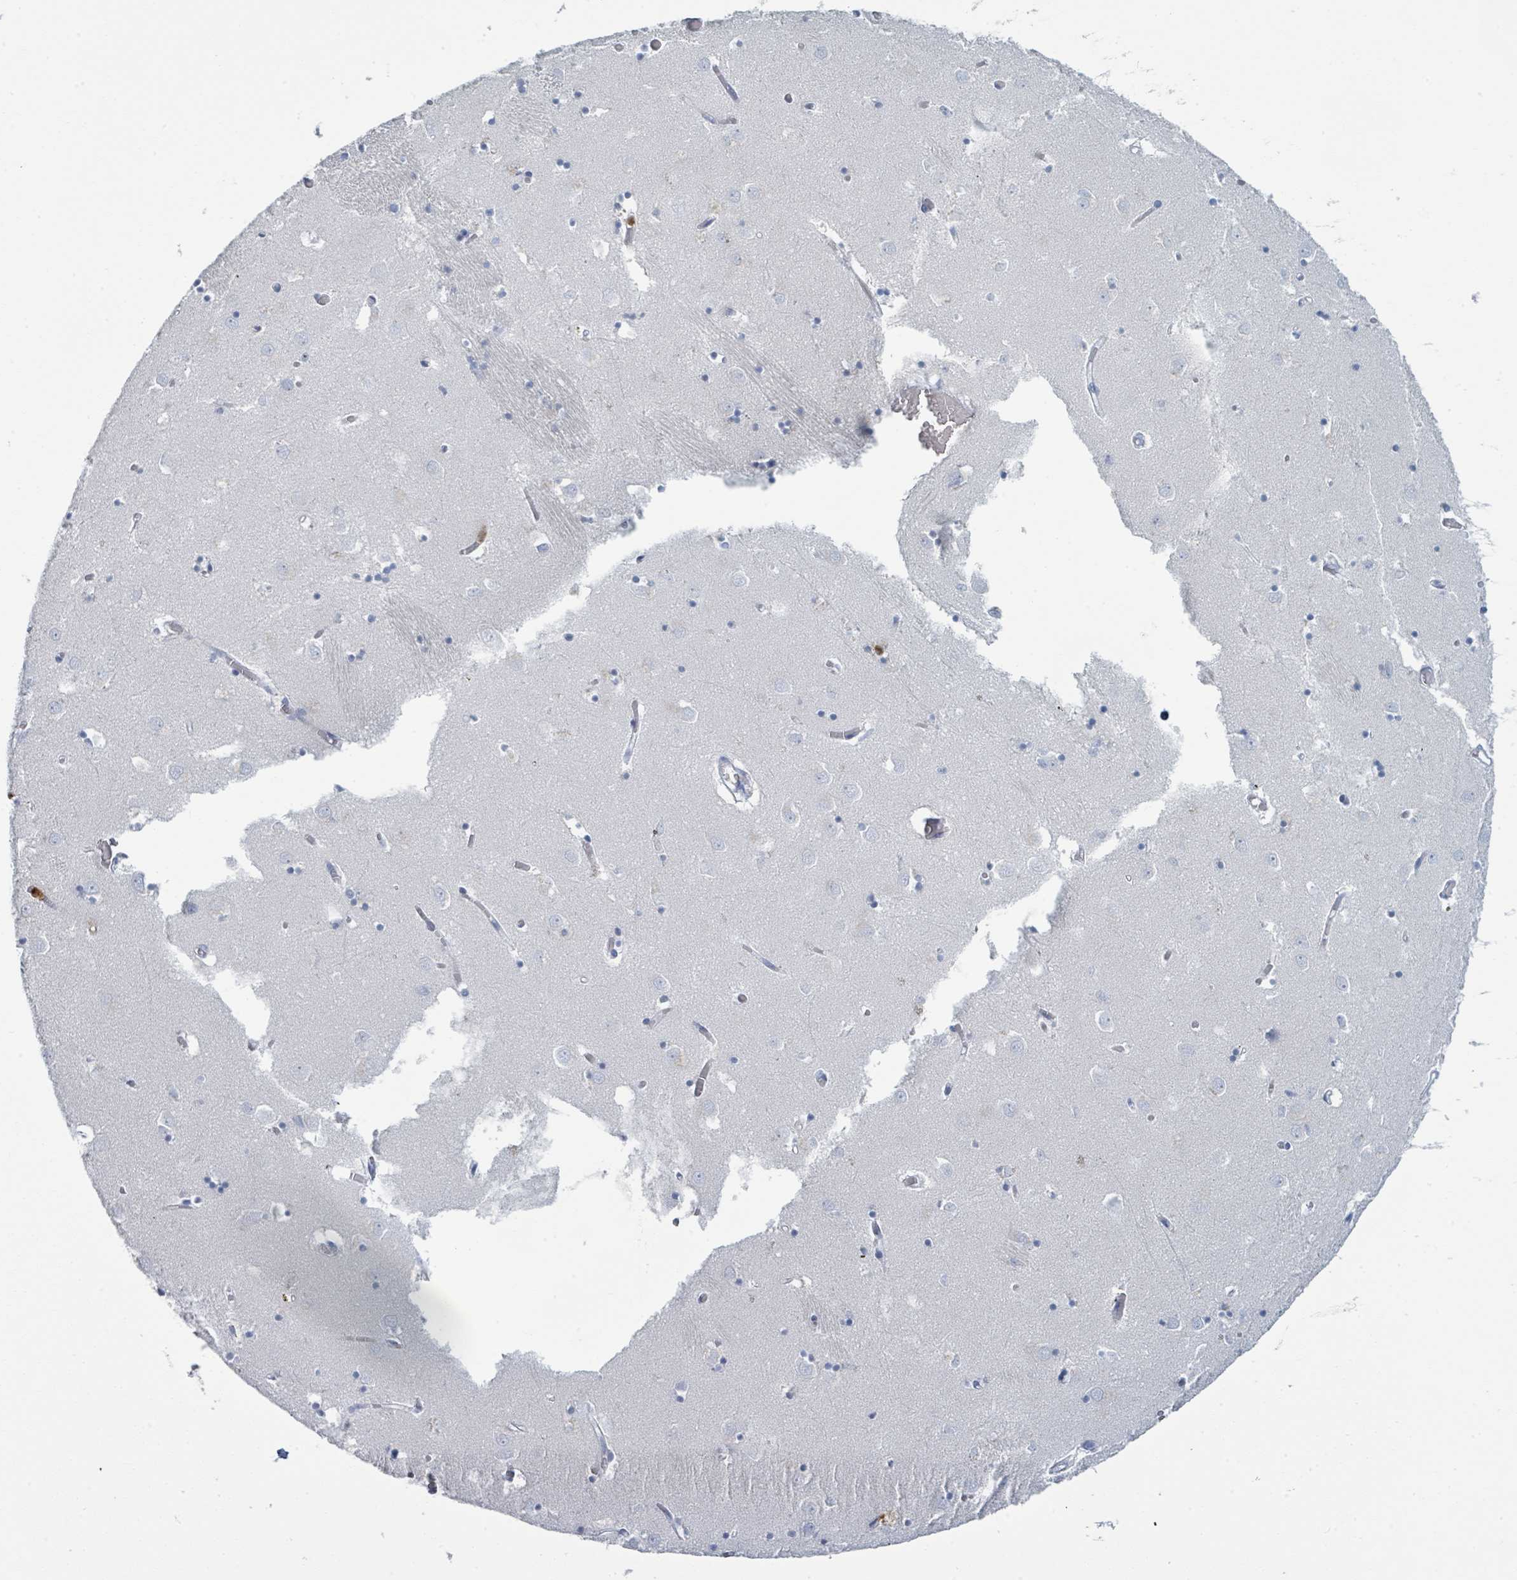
{"staining": {"intensity": "negative", "quantity": "none", "location": "none"}, "tissue": "caudate", "cell_type": "Glial cells", "image_type": "normal", "snomed": [{"axis": "morphology", "description": "Normal tissue, NOS"}, {"axis": "topography", "description": "Lateral ventricle wall"}], "caption": "This is a photomicrograph of immunohistochemistry staining of benign caudate, which shows no staining in glial cells. Brightfield microscopy of IHC stained with DAB (brown) and hematoxylin (blue), captured at high magnification.", "gene": "DEFA4", "patient": {"sex": "male", "age": 70}}